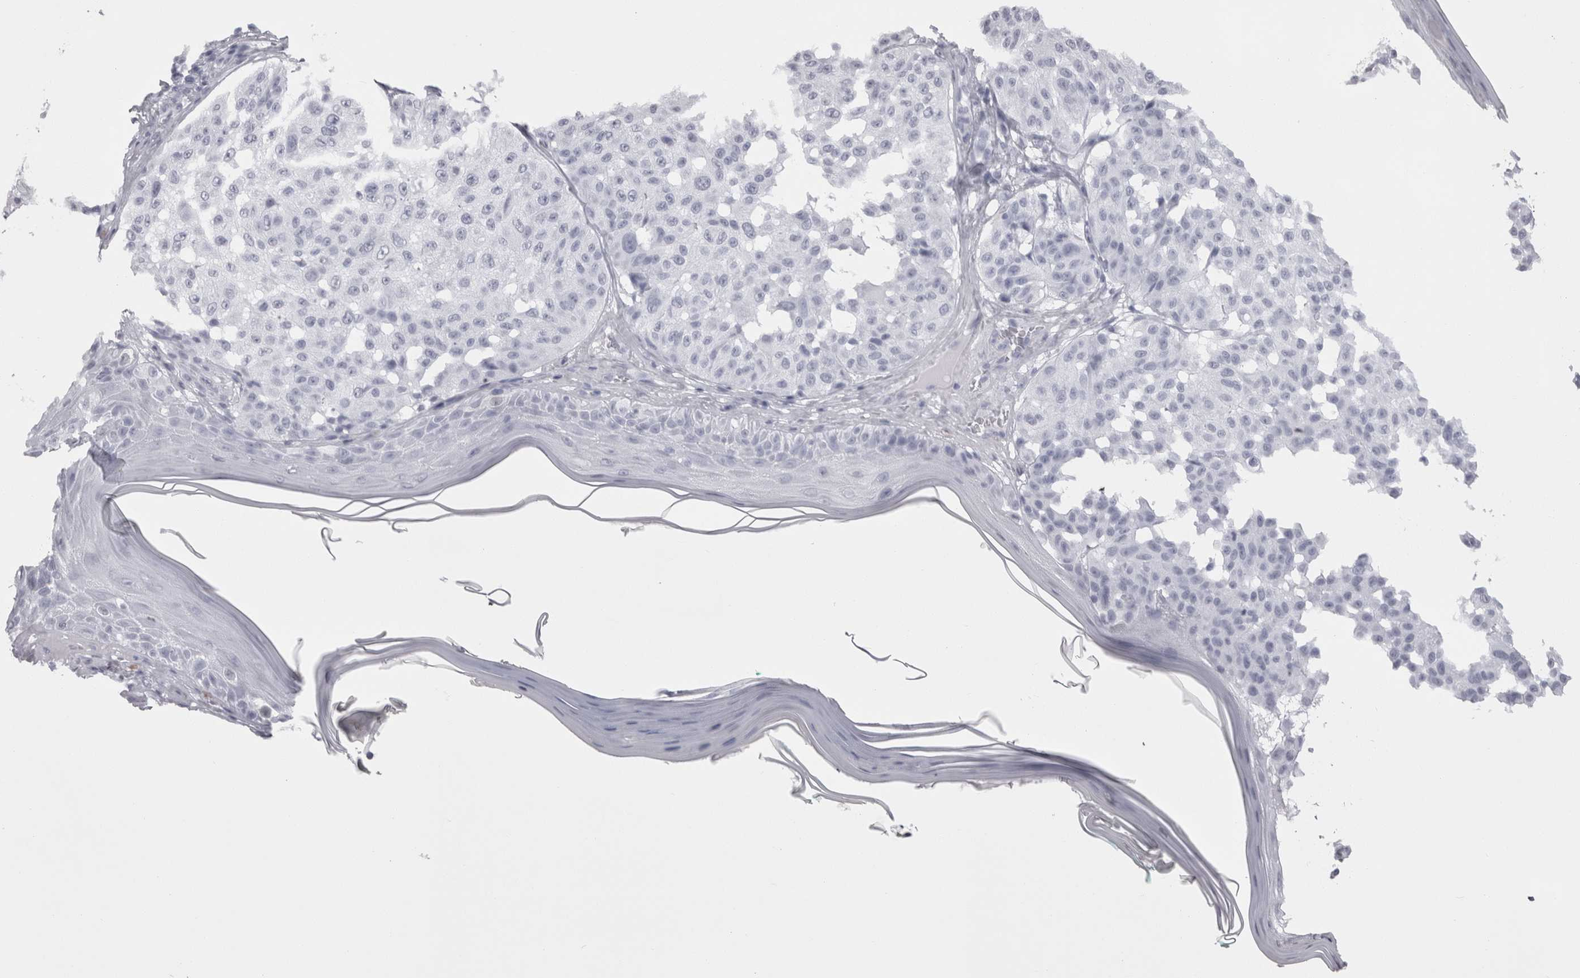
{"staining": {"intensity": "negative", "quantity": "none", "location": "none"}, "tissue": "melanoma", "cell_type": "Tumor cells", "image_type": "cancer", "snomed": [{"axis": "morphology", "description": "Malignant melanoma, NOS"}, {"axis": "topography", "description": "Skin"}], "caption": "Tumor cells show no significant protein positivity in melanoma. Nuclei are stained in blue.", "gene": "SKAP1", "patient": {"sex": "female", "age": 46}}